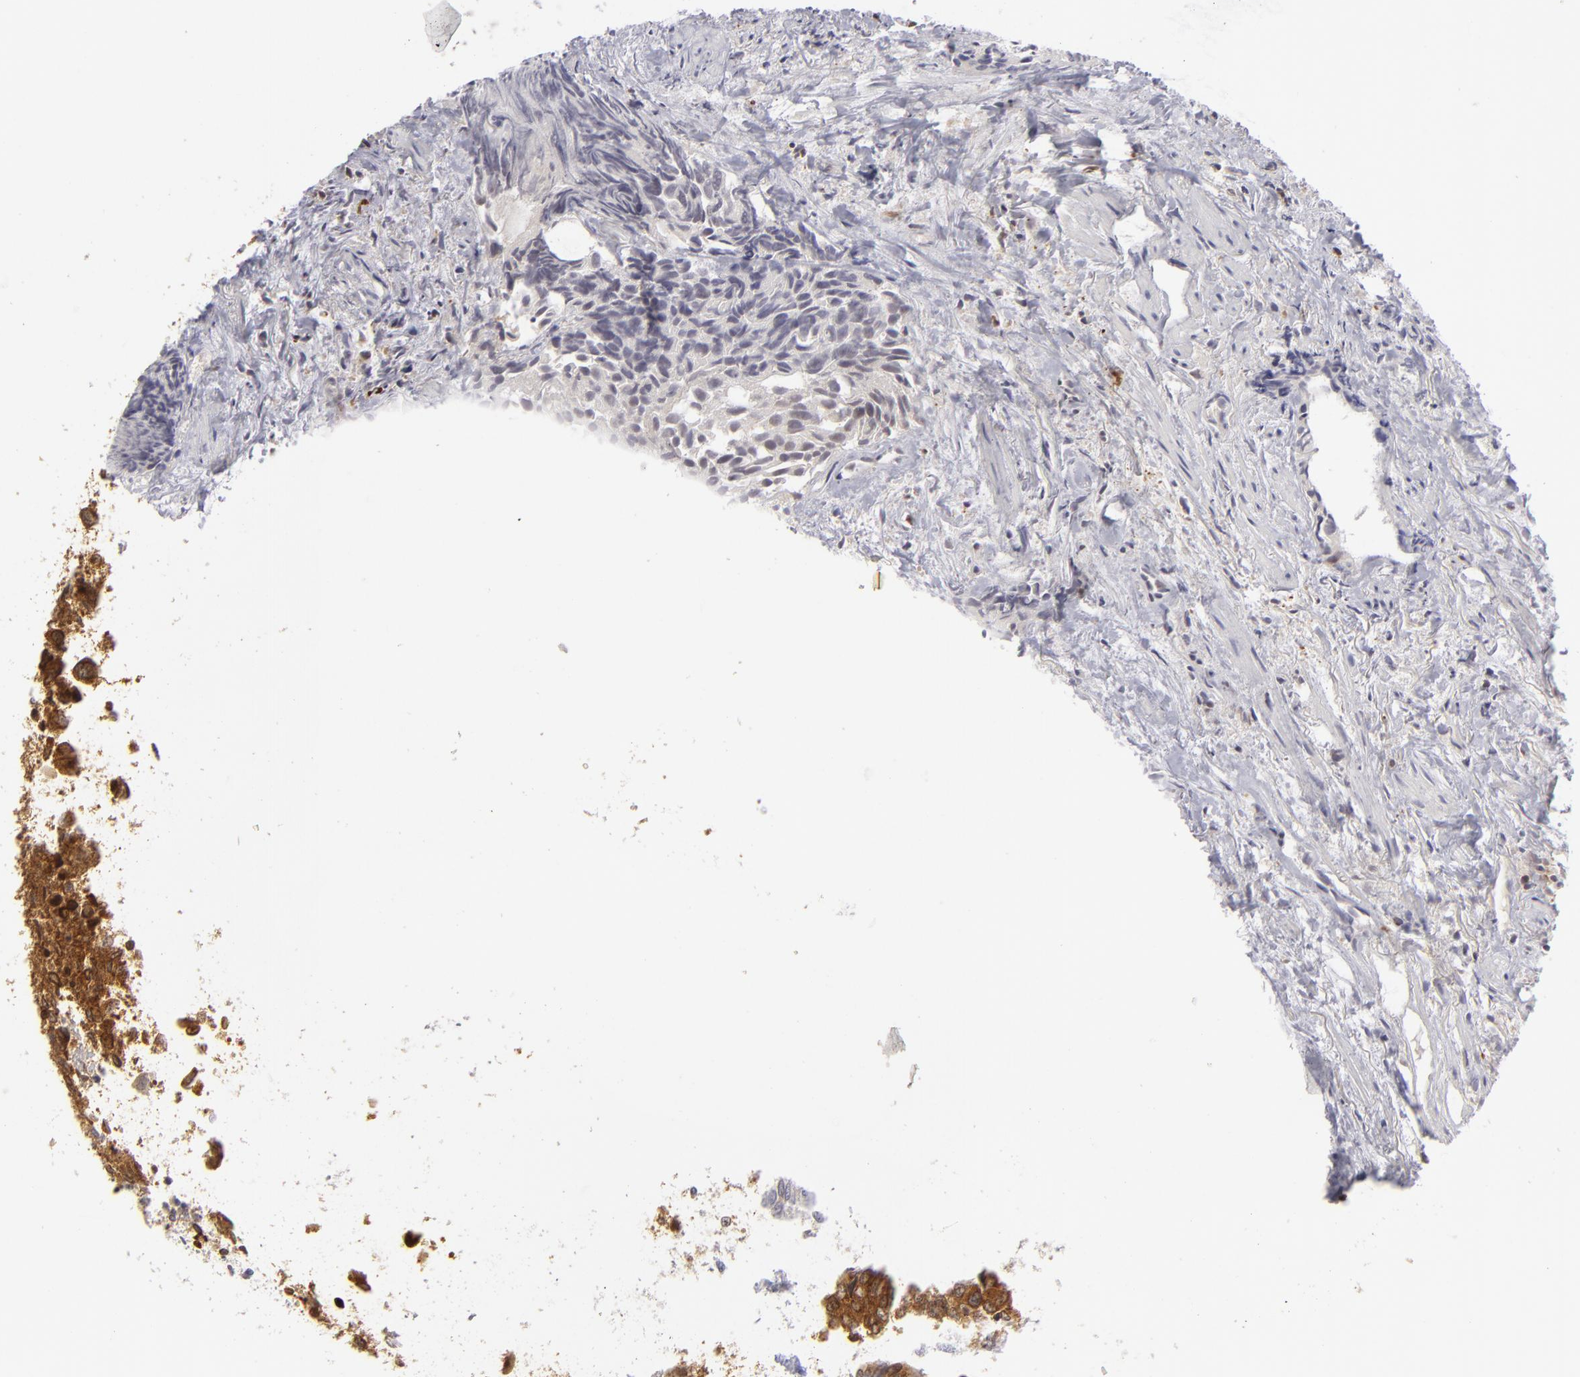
{"staining": {"intensity": "negative", "quantity": "none", "location": "none"}, "tissue": "urothelial cancer", "cell_type": "Tumor cells", "image_type": "cancer", "snomed": [{"axis": "morphology", "description": "Urothelial carcinoma, High grade"}, {"axis": "topography", "description": "Urinary bladder"}], "caption": "Histopathology image shows no significant protein expression in tumor cells of urothelial carcinoma (high-grade).", "gene": "APOBEC3G", "patient": {"sex": "female", "age": 78}}